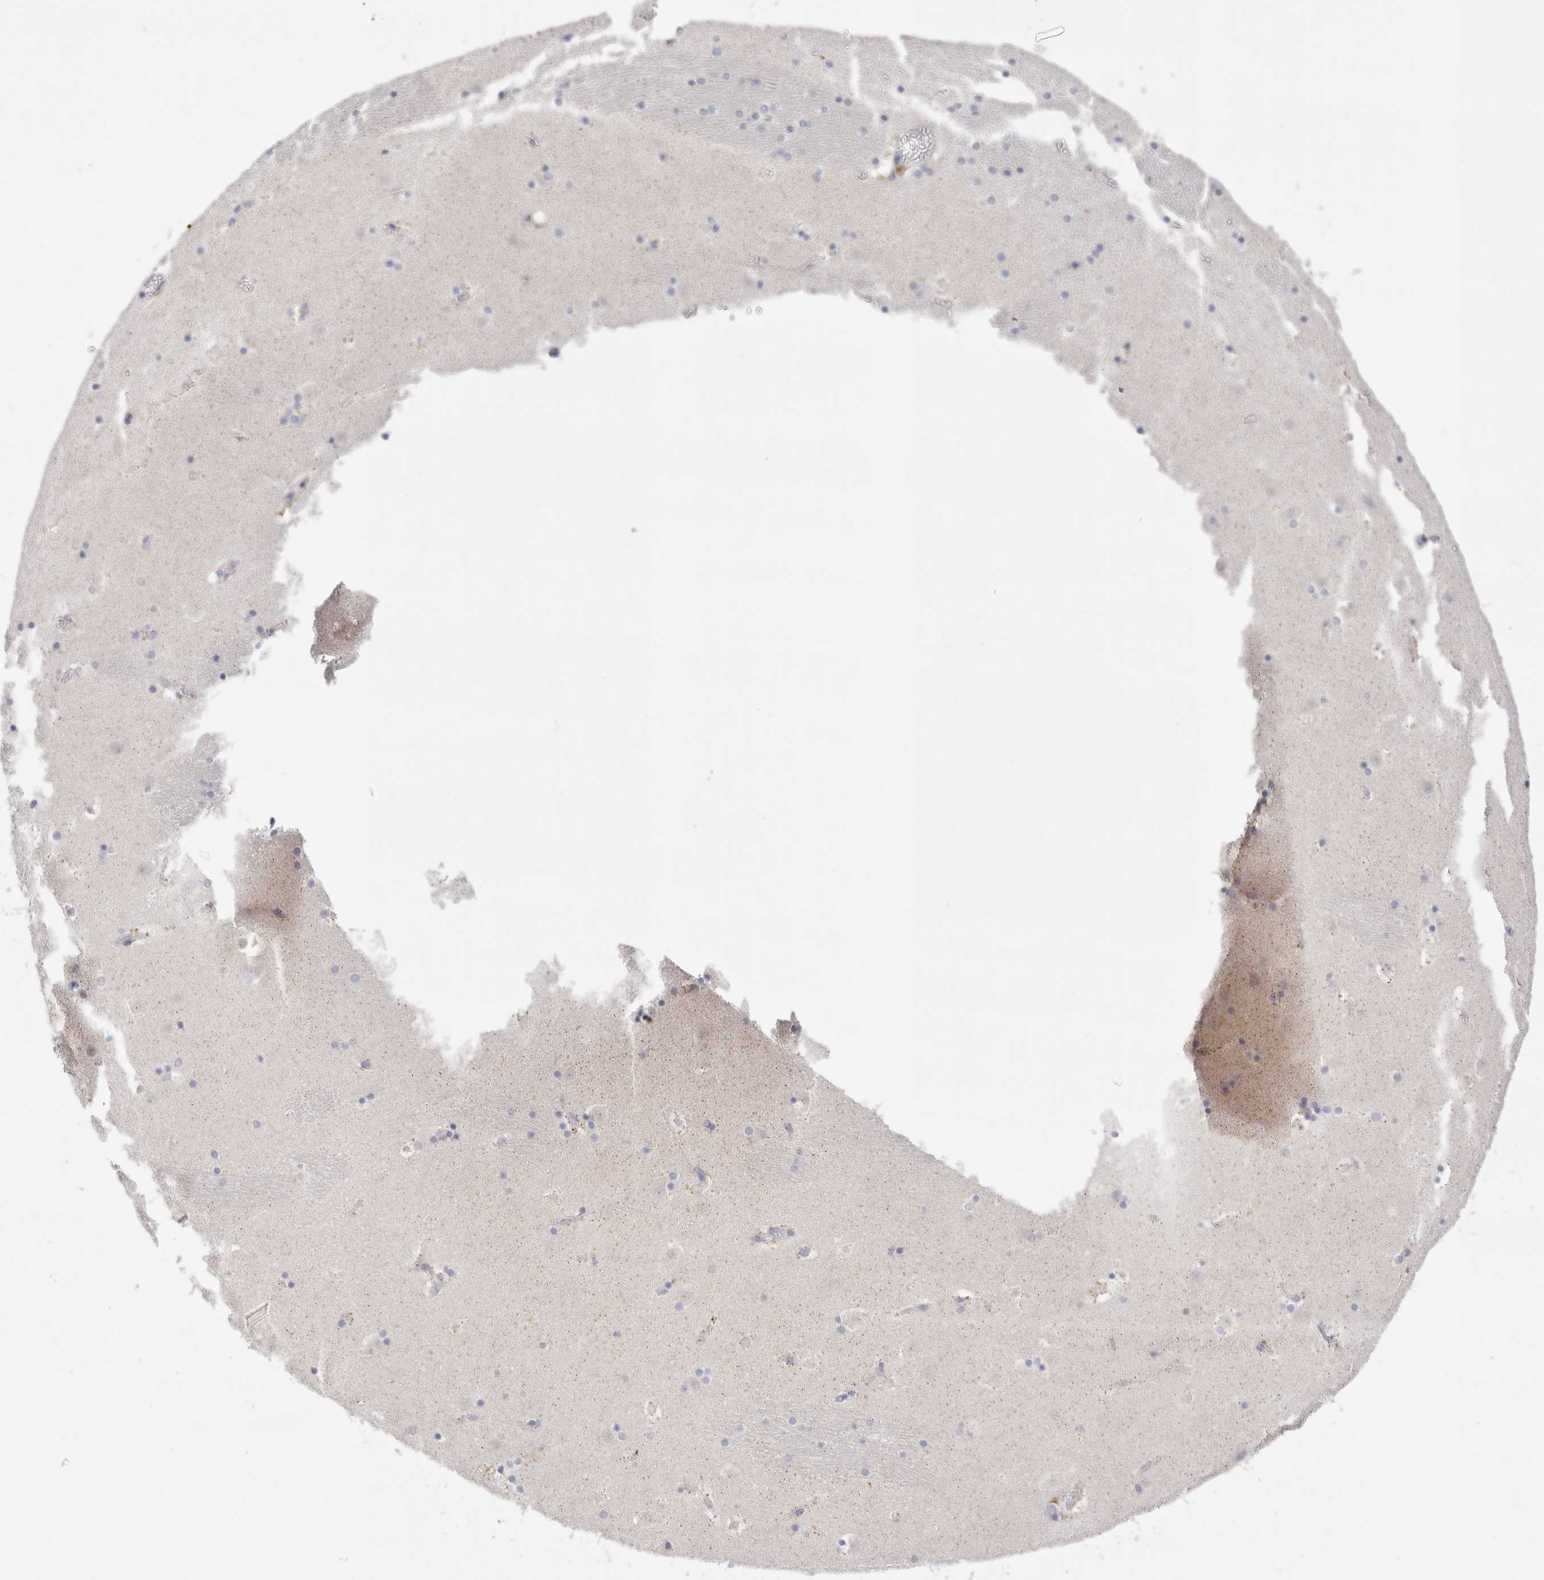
{"staining": {"intensity": "negative", "quantity": "none", "location": "none"}, "tissue": "caudate", "cell_type": "Glial cells", "image_type": "normal", "snomed": [{"axis": "morphology", "description": "Normal tissue, NOS"}, {"axis": "topography", "description": "Lateral ventricle wall"}], "caption": "Glial cells are negative for brown protein staining in benign caudate. (DAB immunohistochemistry, high magnification).", "gene": "SPINK2", "patient": {"sex": "male", "age": 45}}